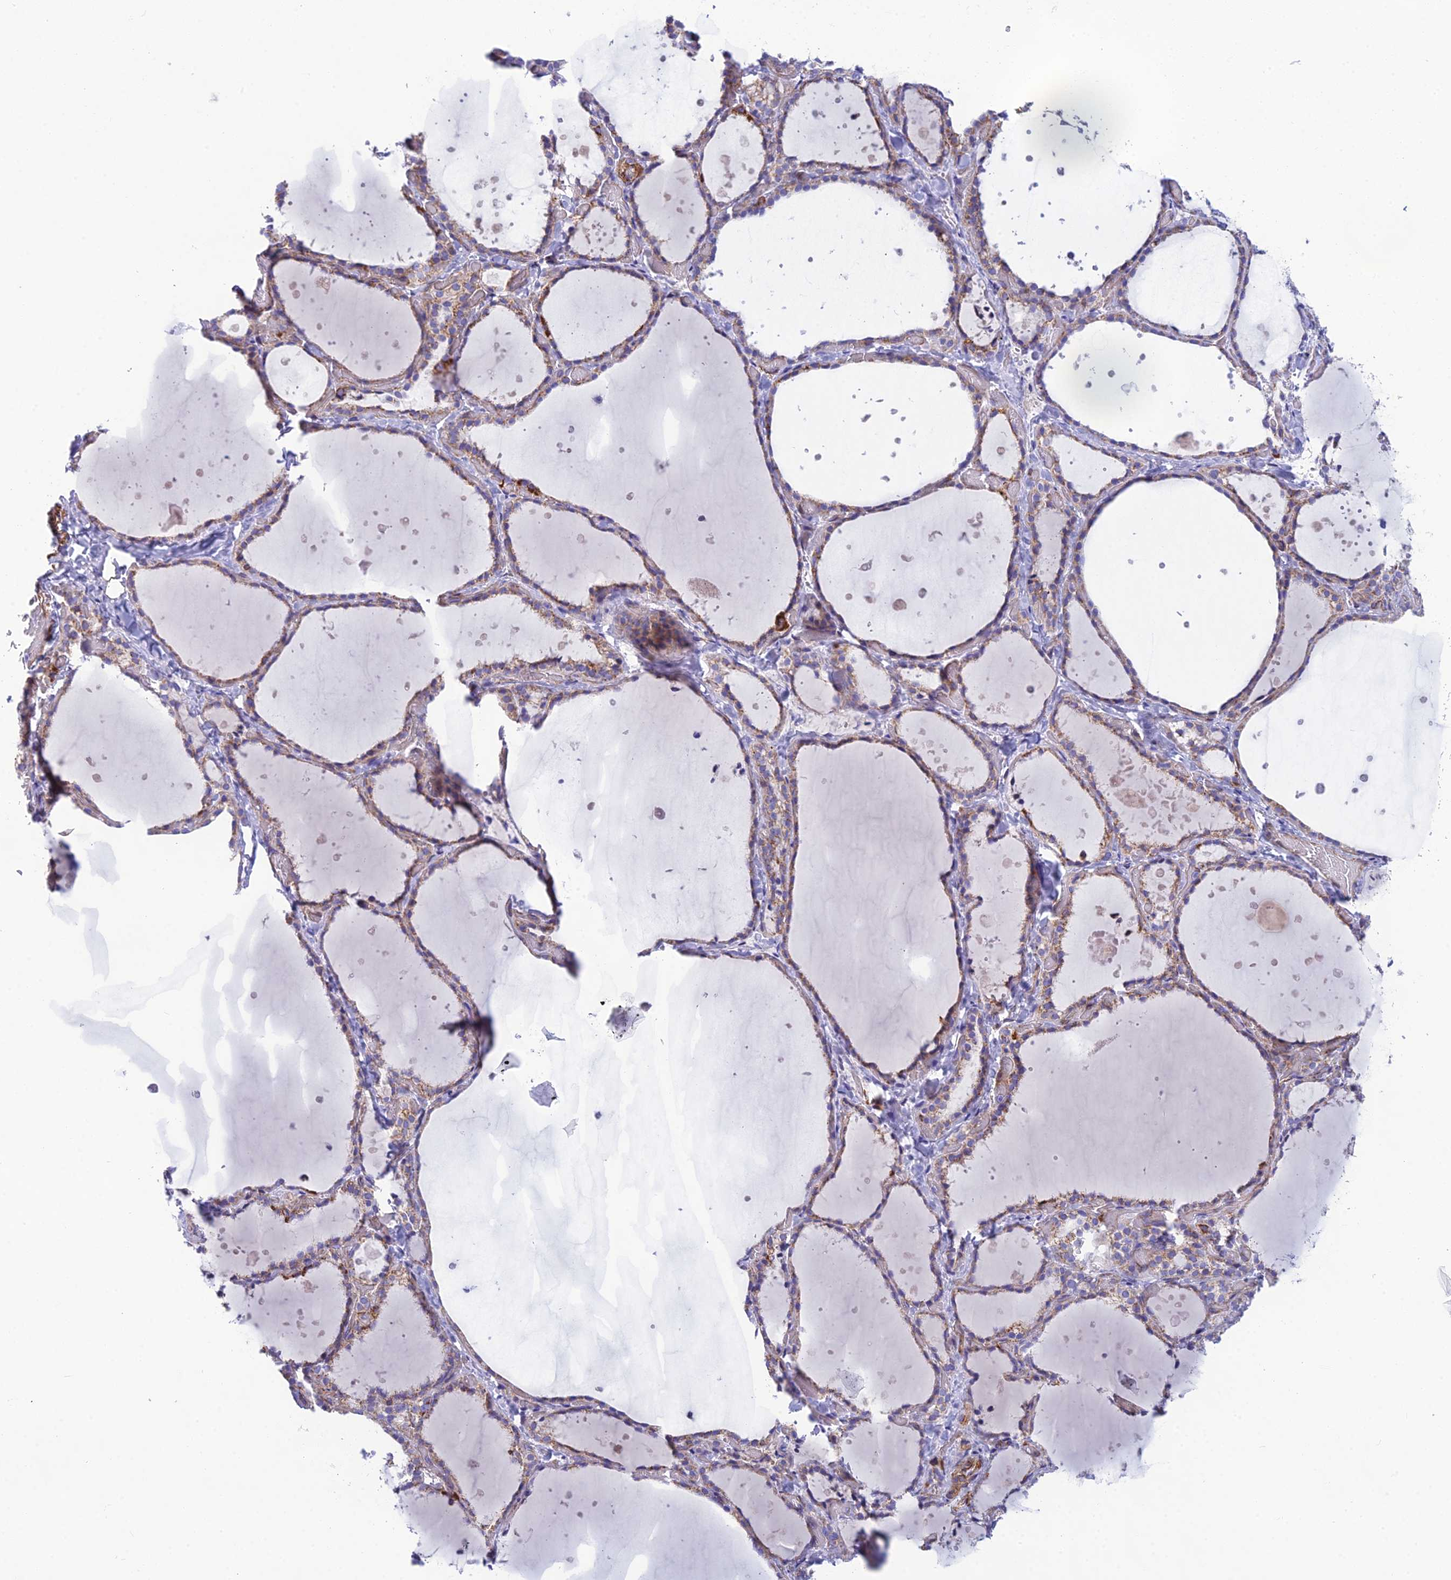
{"staining": {"intensity": "moderate", "quantity": ">75%", "location": "cytoplasmic/membranous"}, "tissue": "thyroid gland", "cell_type": "Glandular cells", "image_type": "normal", "snomed": [{"axis": "morphology", "description": "Normal tissue, NOS"}, {"axis": "topography", "description": "Thyroid gland"}], "caption": "Immunohistochemistry (IHC) histopathology image of normal thyroid gland: human thyroid gland stained using immunohistochemistry exhibits medium levels of moderate protein expression localized specifically in the cytoplasmic/membranous of glandular cells, appearing as a cytoplasmic/membranous brown color.", "gene": "POMGNT1", "patient": {"sex": "female", "age": 44}}